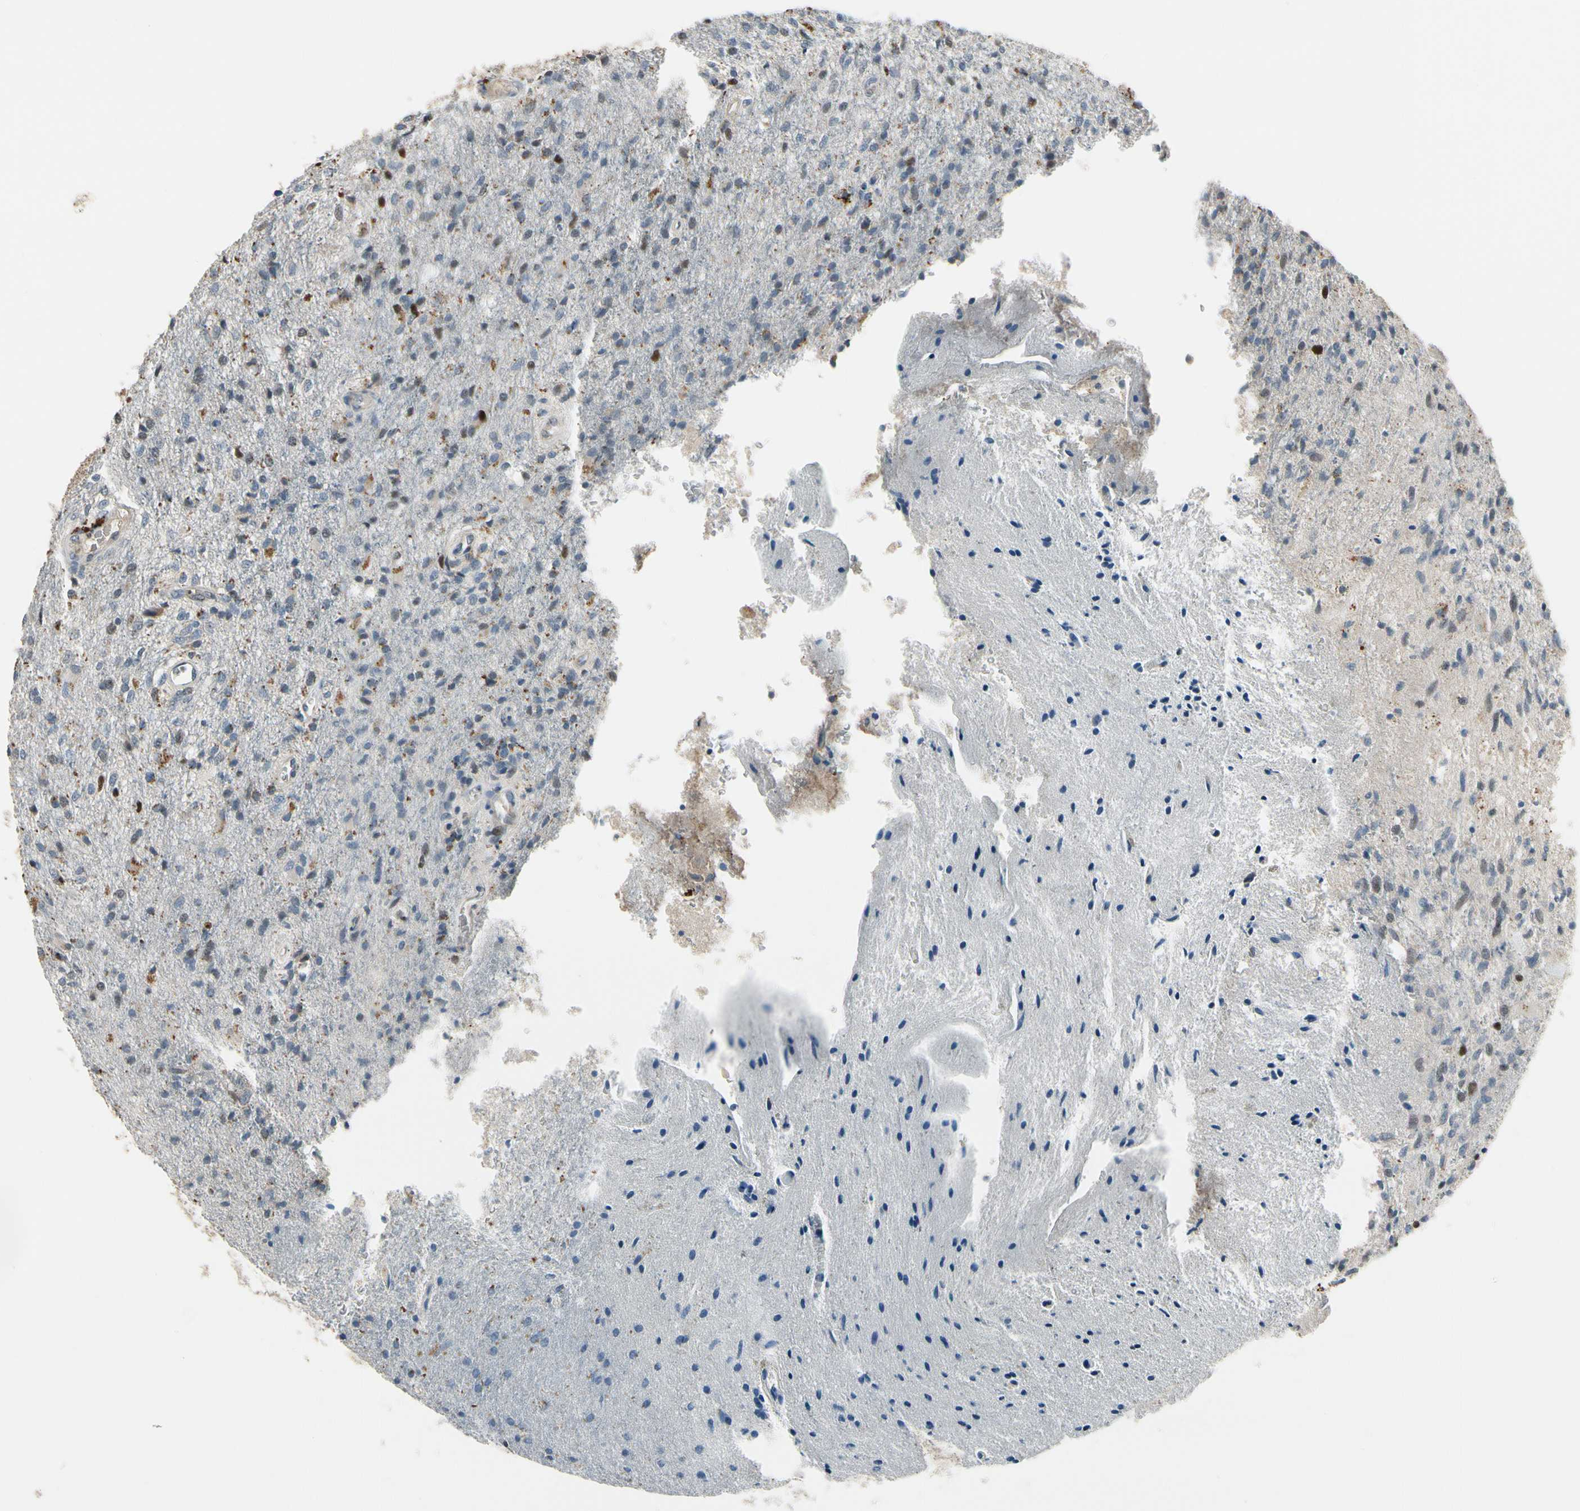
{"staining": {"intensity": "moderate", "quantity": "<25%", "location": "cytoplasmic/membranous,nuclear"}, "tissue": "glioma", "cell_type": "Tumor cells", "image_type": "cancer", "snomed": [{"axis": "morphology", "description": "Normal tissue, NOS"}, {"axis": "morphology", "description": "Glioma, malignant, High grade"}, {"axis": "topography", "description": "Cerebral cortex"}], "caption": "This image displays IHC staining of malignant glioma (high-grade), with low moderate cytoplasmic/membranous and nuclear positivity in about <25% of tumor cells.", "gene": "ZKSCAN4", "patient": {"sex": "male", "age": 77}}